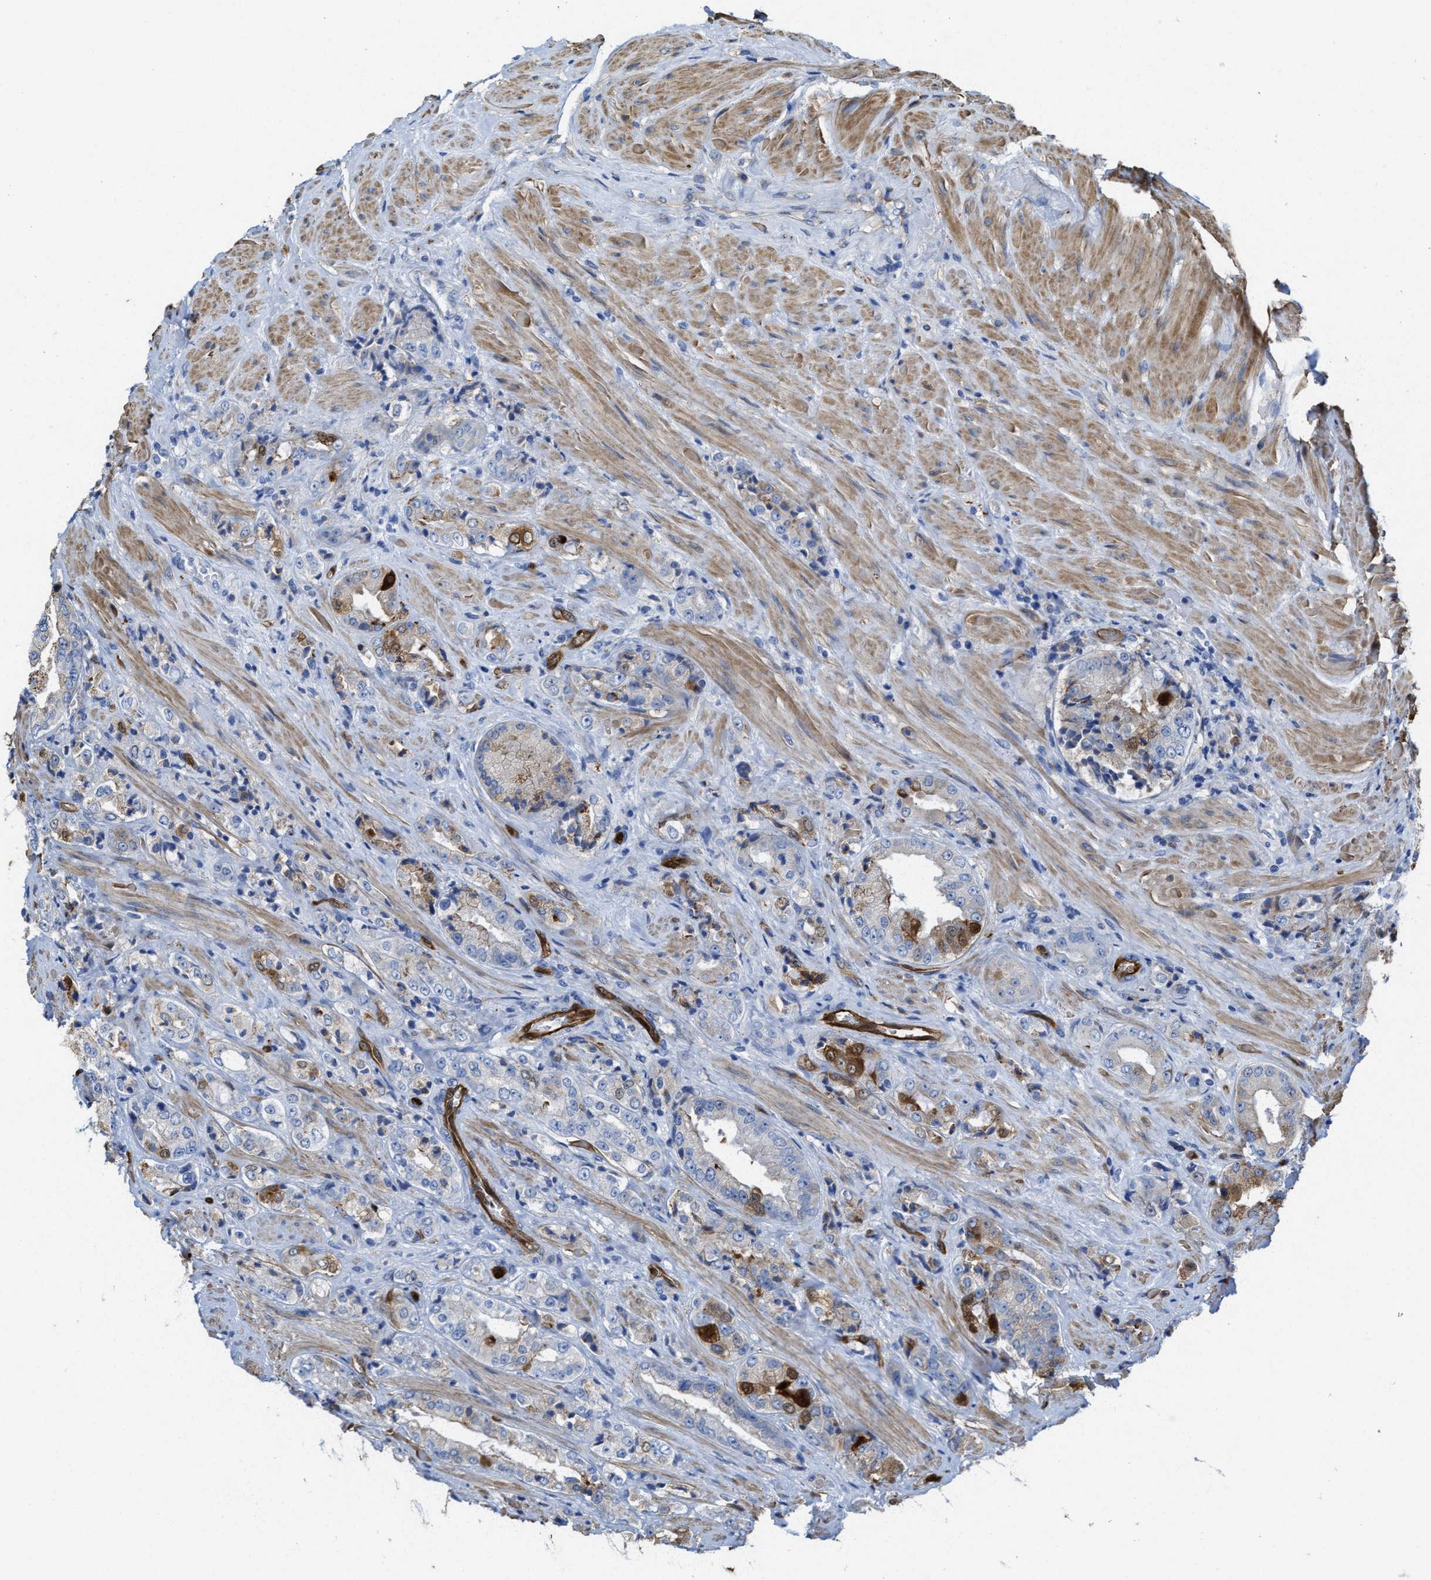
{"staining": {"intensity": "strong", "quantity": "<25%", "location": "cytoplasmic/membranous"}, "tissue": "prostate cancer", "cell_type": "Tumor cells", "image_type": "cancer", "snomed": [{"axis": "morphology", "description": "Adenocarcinoma, High grade"}, {"axis": "topography", "description": "Prostate"}], "caption": "Protein analysis of prostate cancer tissue reveals strong cytoplasmic/membranous staining in about <25% of tumor cells.", "gene": "ASS1", "patient": {"sex": "male", "age": 61}}